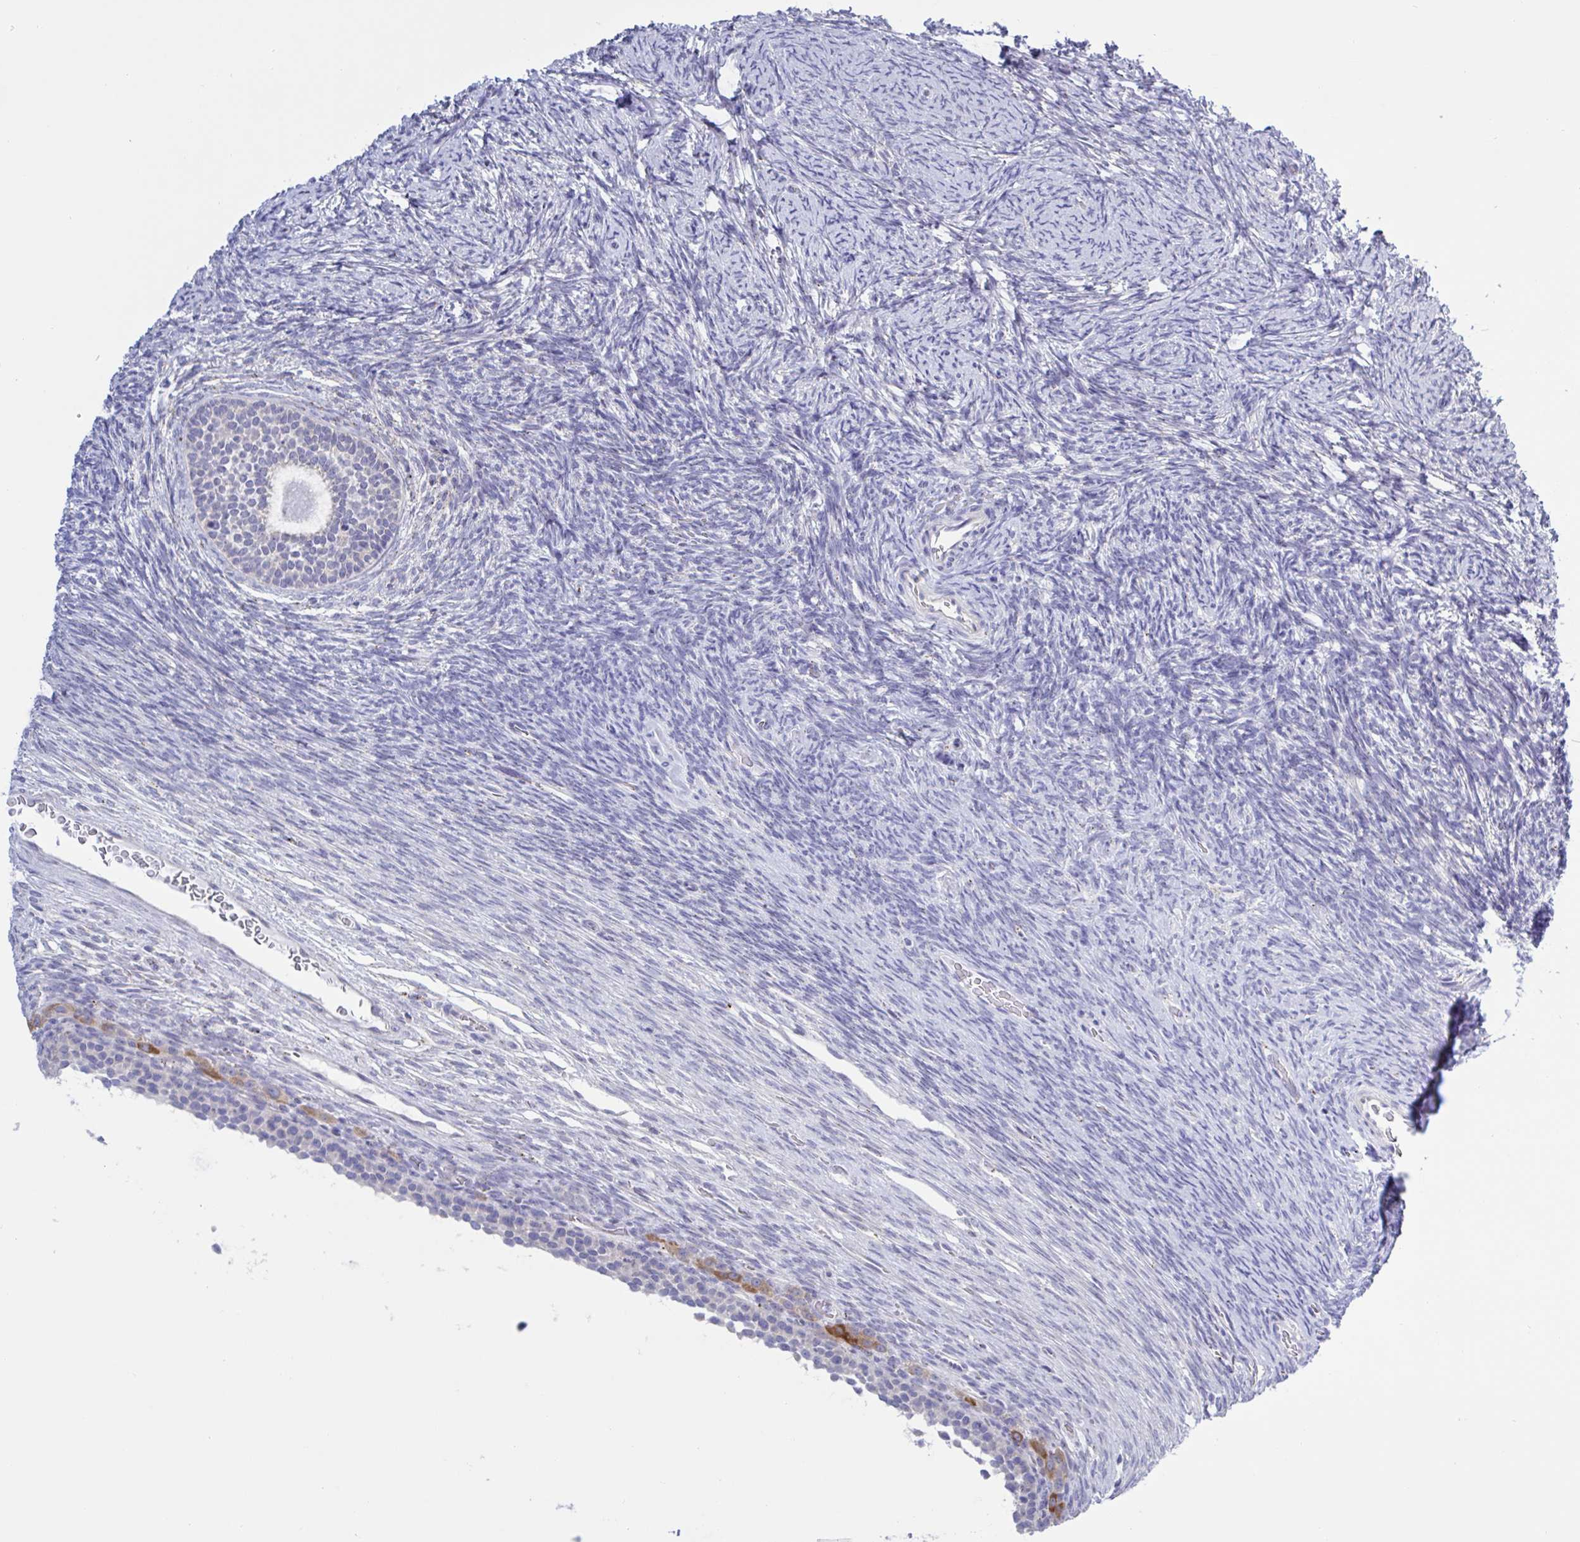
{"staining": {"intensity": "negative", "quantity": "none", "location": "none"}, "tissue": "ovary", "cell_type": "Follicle cells", "image_type": "normal", "snomed": [{"axis": "morphology", "description": "Normal tissue, NOS"}, {"axis": "topography", "description": "Ovary"}], "caption": "IHC of benign ovary exhibits no positivity in follicle cells.", "gene": "CHMP5", "patient": {"sex": "female", "age": 34}}